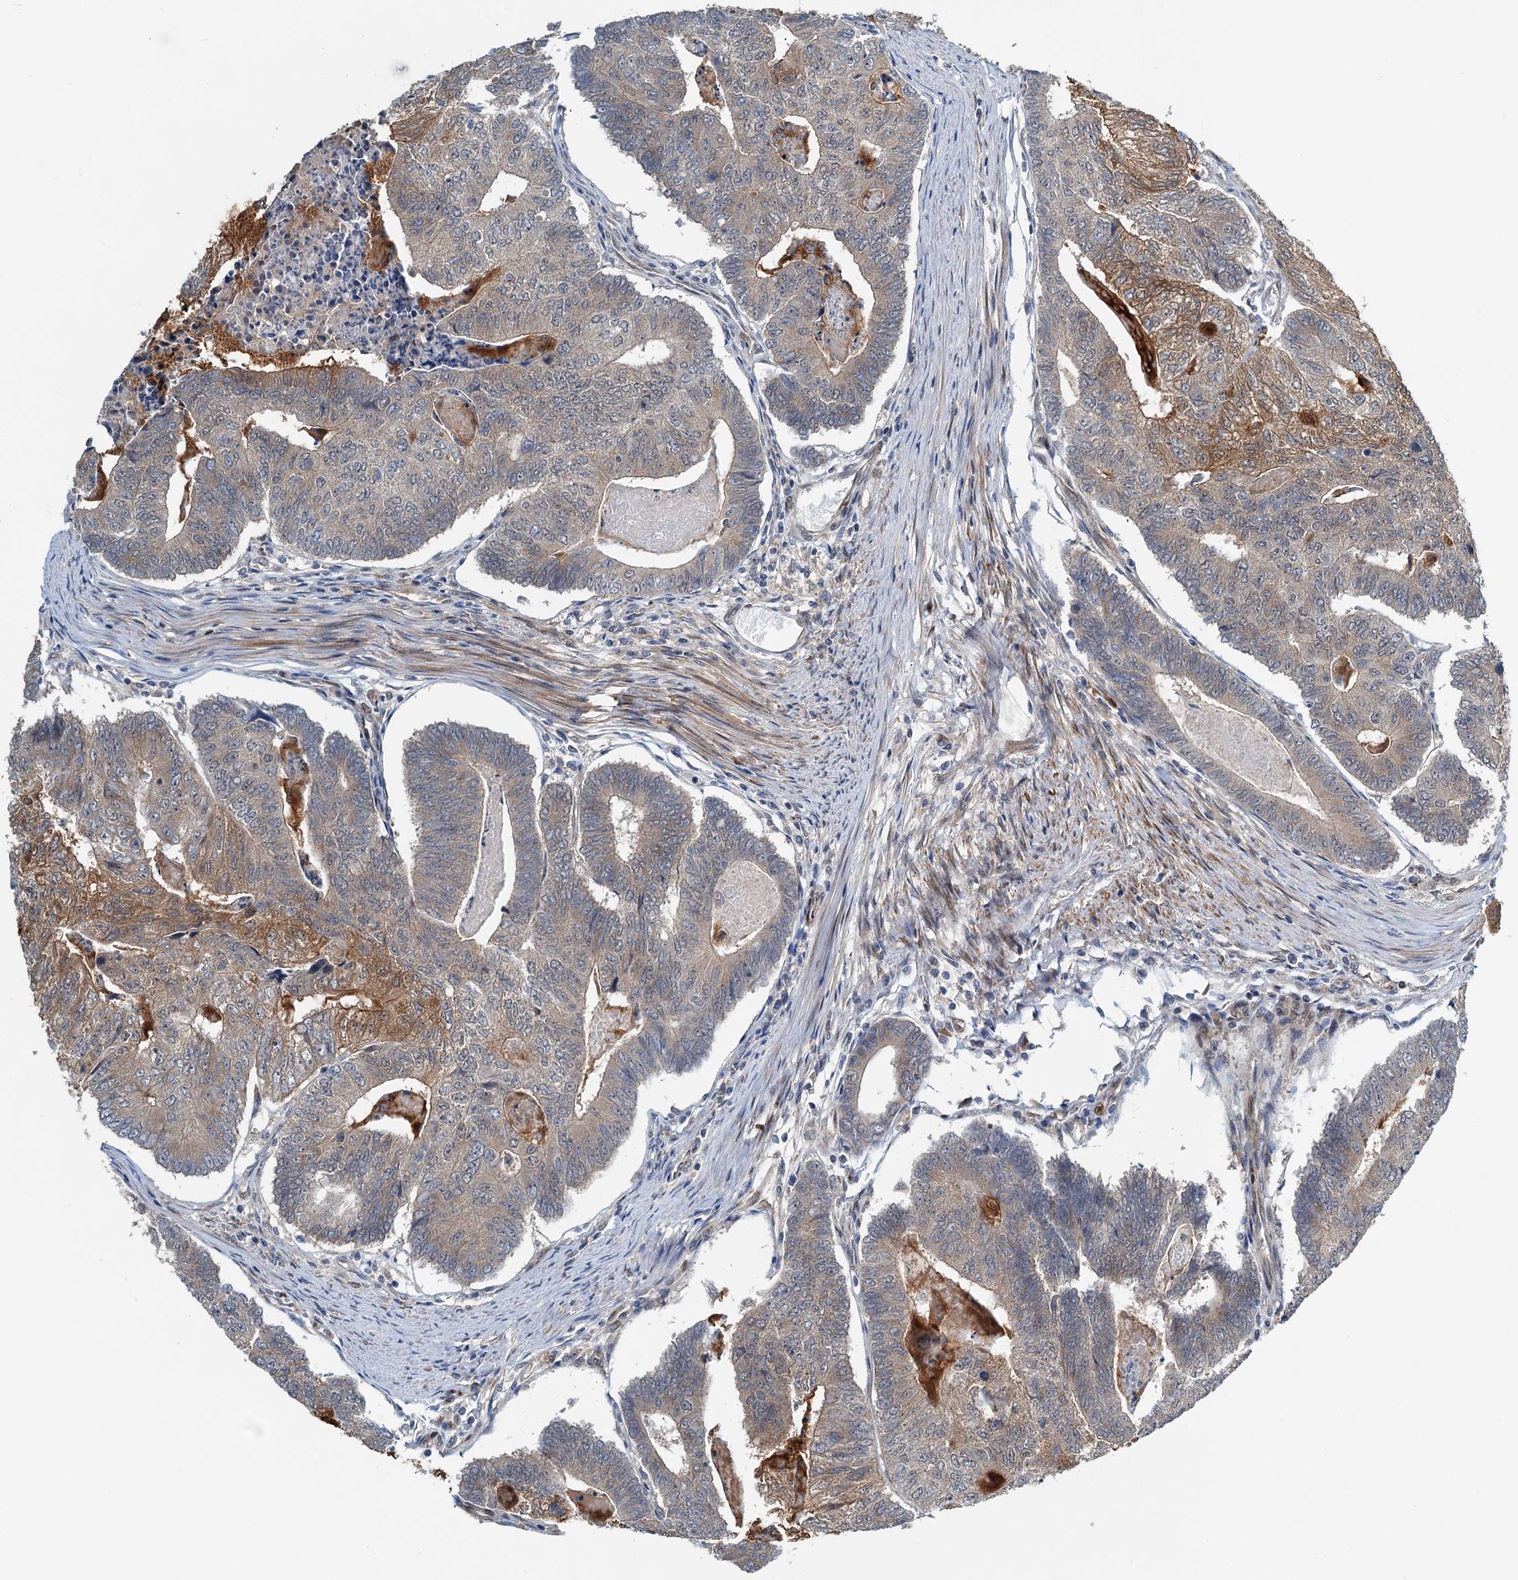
{"staining": {"intensity": "moderate", "quantity": "<25%", "location": "cytoplasmic/membranous"}, "tissue": "colorectal cancer", "cell_type": "Tumor cells", "image_type": "cancer", "snomed": [{"axis": "morphology", "description": "Adenocarcinoma, NOS"}, {"axis": "topography", "description": "Colon"}], "caption": "Protein expression analysis of colorectal adenocarcinoma displays moderate cytoplasmic/membranous staining in about <25% of tumor cells.", "gene": "DYNC2I2", "patient": {"sex": "female", "age": 67}}